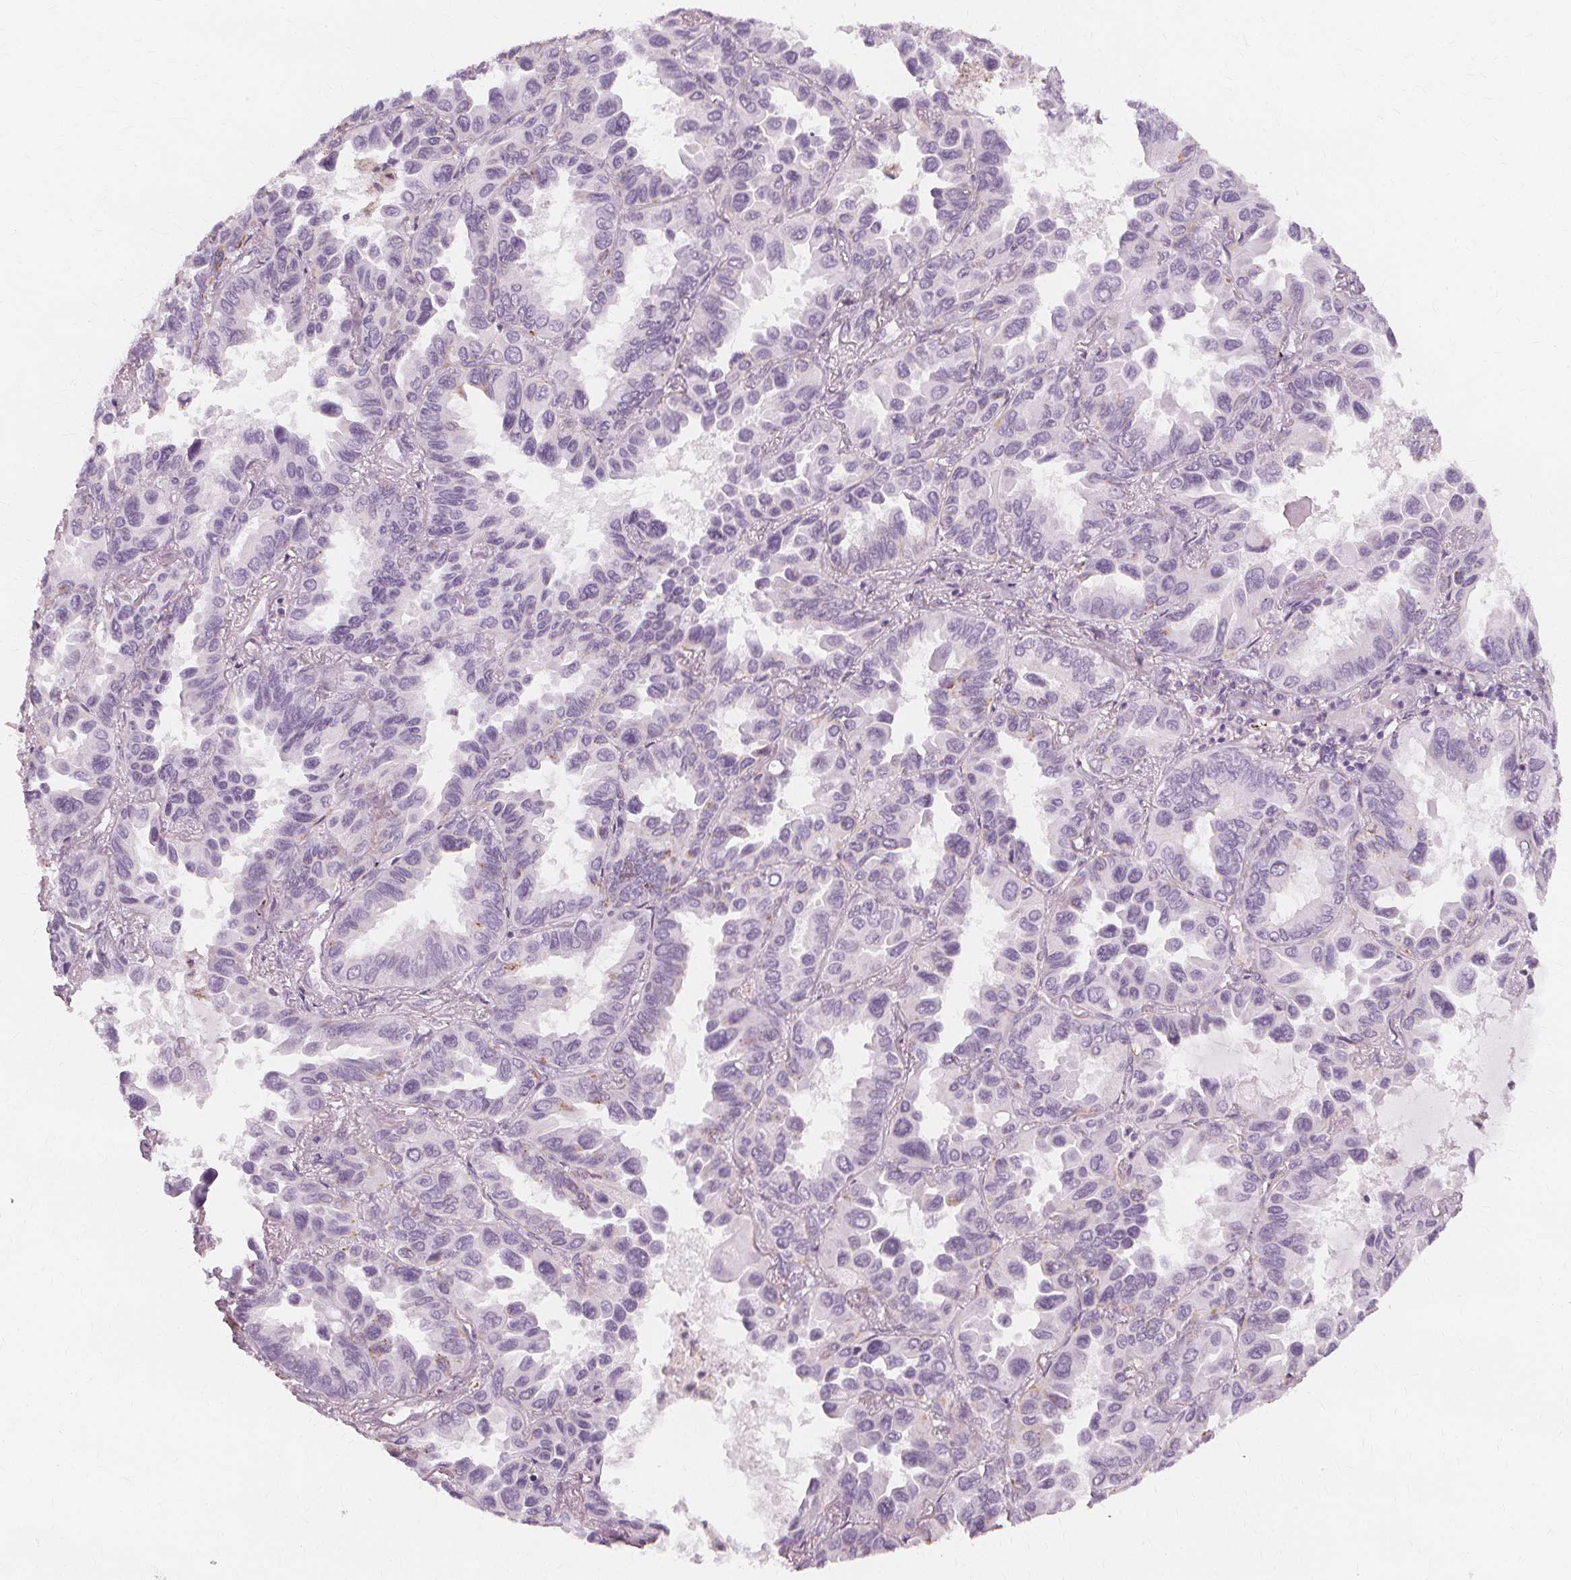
{"staining": {"intensity": "negative", "quantity": "none", "location": "none"}, "tissue": "lung cancer", "cell_type": "Tumor cells", "image_type": "cancer", "snomed": [{"axis": "morphology", "description": "Adenocarcinoma, NOS"}, {"axis": "topography", "description": "Lung"}], "caption": "High power microscopy photomicrograph of an immunohistochemistry (IHC) micrograph of adenocarcinoma (lung), revealing no significant staining in tumor cells.", "gene": "TFF1", "patient": {"sex": "male", "age": 64}}